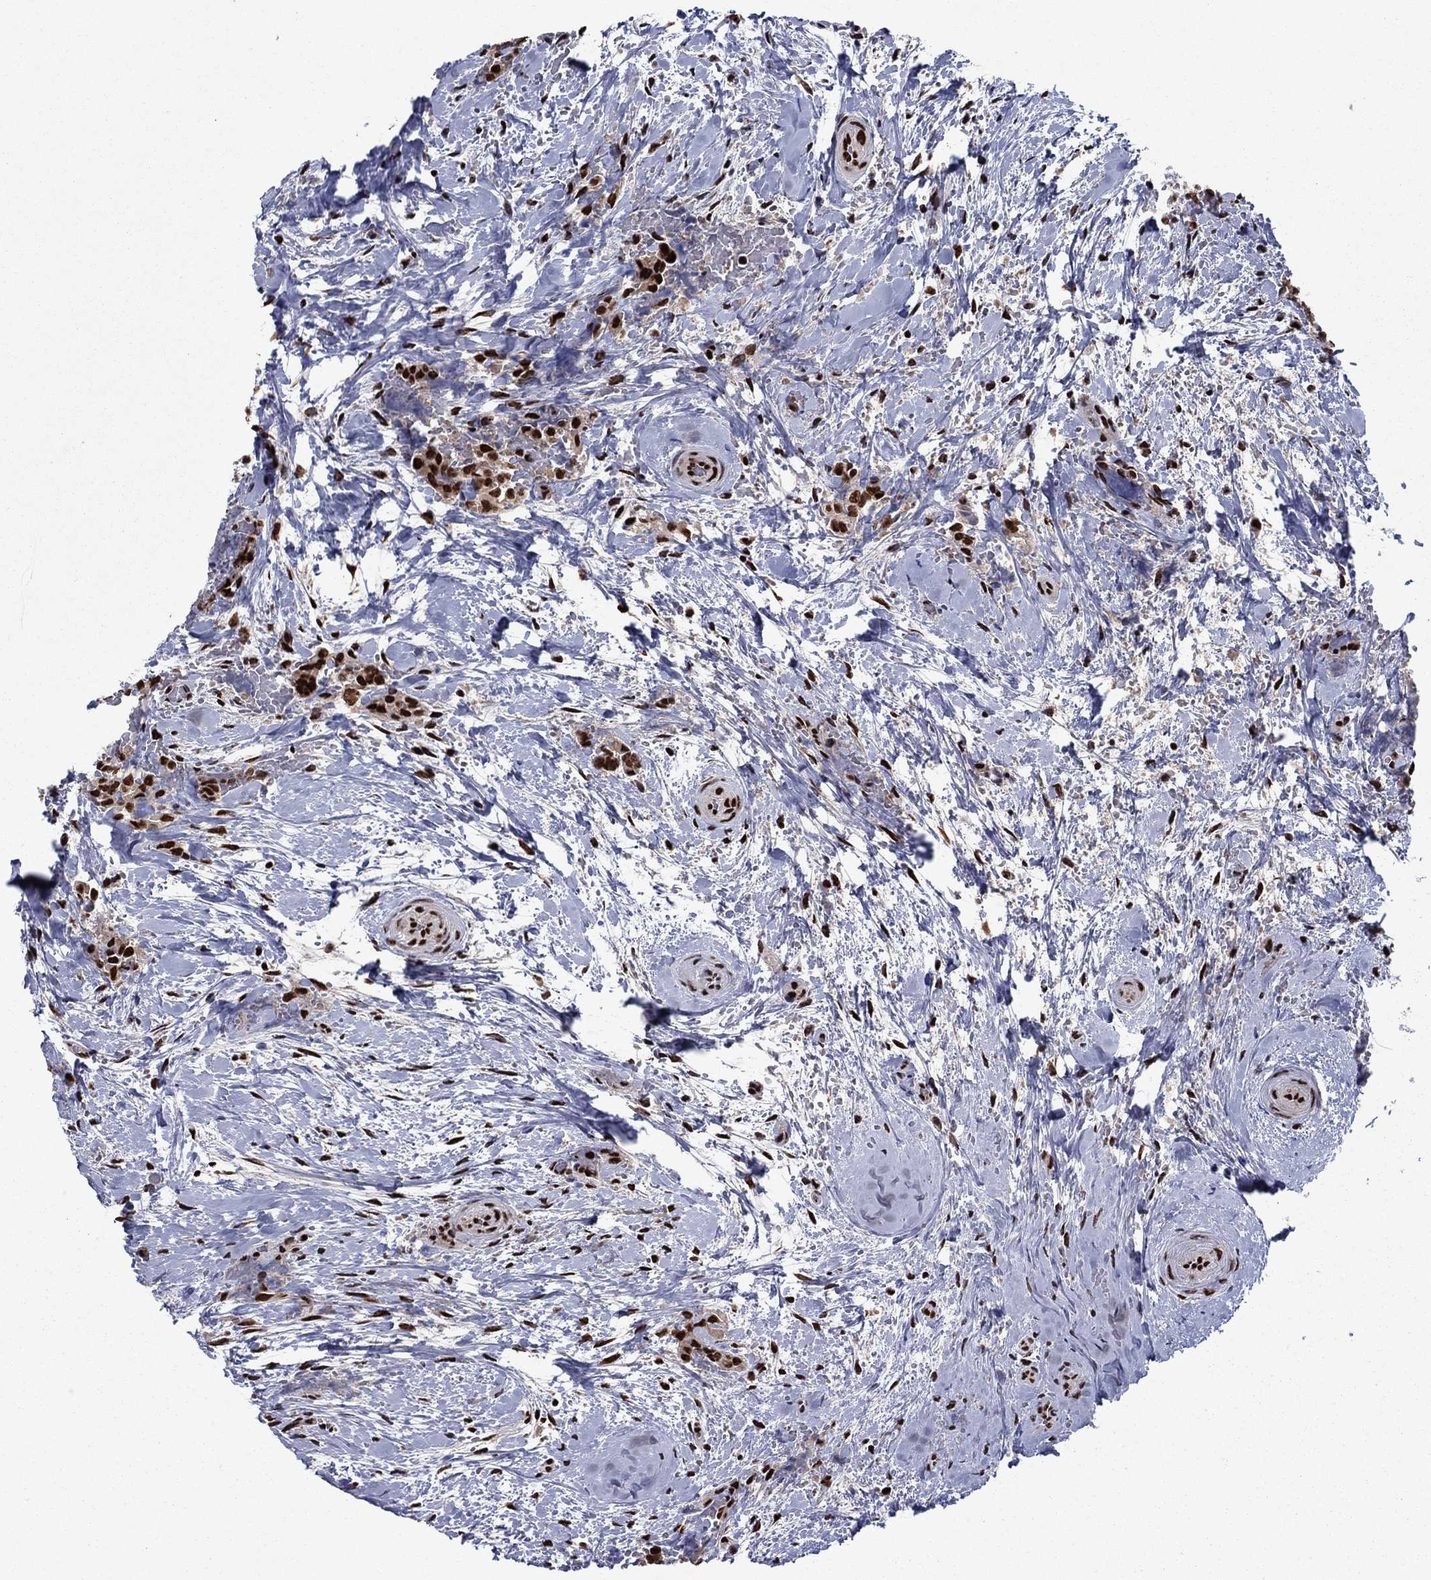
{"staining": {"intensity": "strong", "quantity": ">75%", "location": "nuclear"}, "tissue": "thyroid cancer", "cell_type": "Tumor cells", "image_type": "cancer", "snomed": [{"axis": "morphology", "description": "Papillary adenocarcinoma, NOS"}, {"axis": "topography", "description": "Thyroid gland"}], "caption": "An IHC image of tumor tissue is shown. Protein staining in brown labels strong nuclear positivity in thyroid cancer within tumor cells.", "gene": "USP54", "patient": {"sex": "male", "age": 61}}